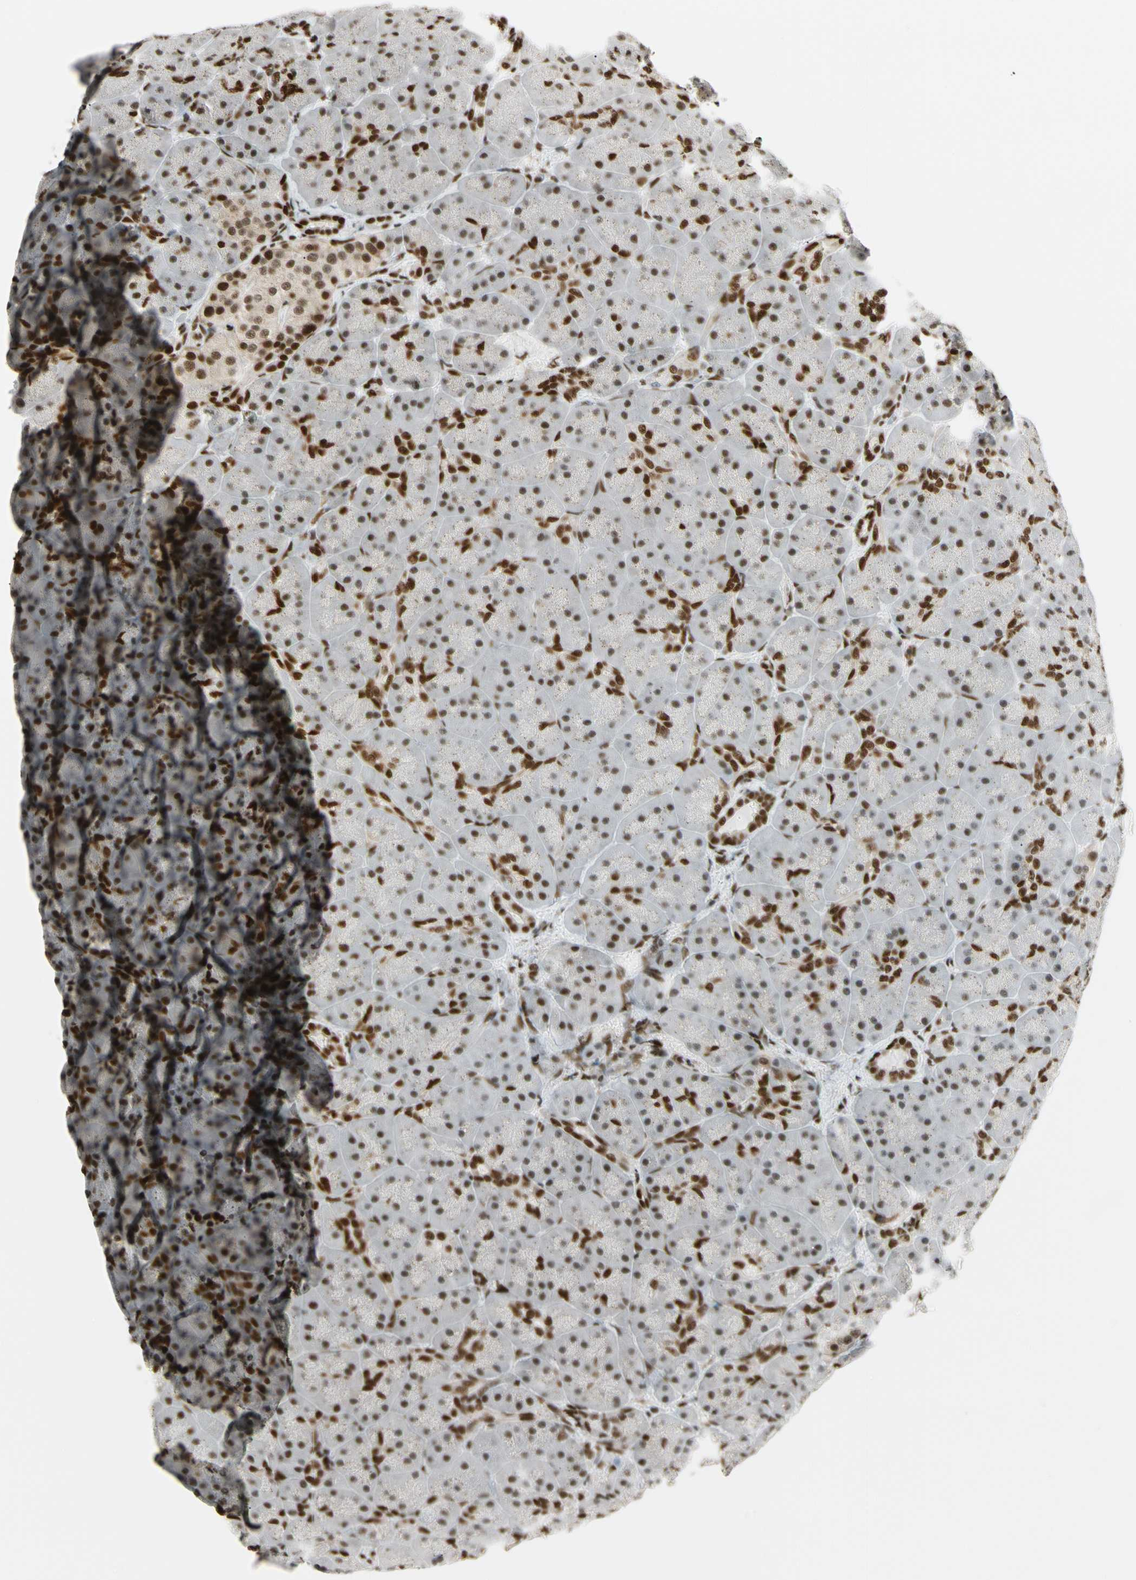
{"staining": {"intensity": "moderate", "quantity": "25%-75%", "location": "nuclear"}, "tissue": "pancreas", "cell_type": "Exocrine glandular cells", "image_type": "normal", "snomed": [{"axis": "morphology", "description": "Normal tissue, NOS"}, {"axis": "topography", "description": "Pancreas"}], "caption": "Pancreas stained with immunohistochemistry (IHC) exhibits moderate nuclear staining in approximately 25%-75% of exocrine glandular cells. Immunohistochemistry stains the protein in brown and the nuclei are stained blue.", "gene": "FUS", "patient": {"sex": "male", "age": 66}}